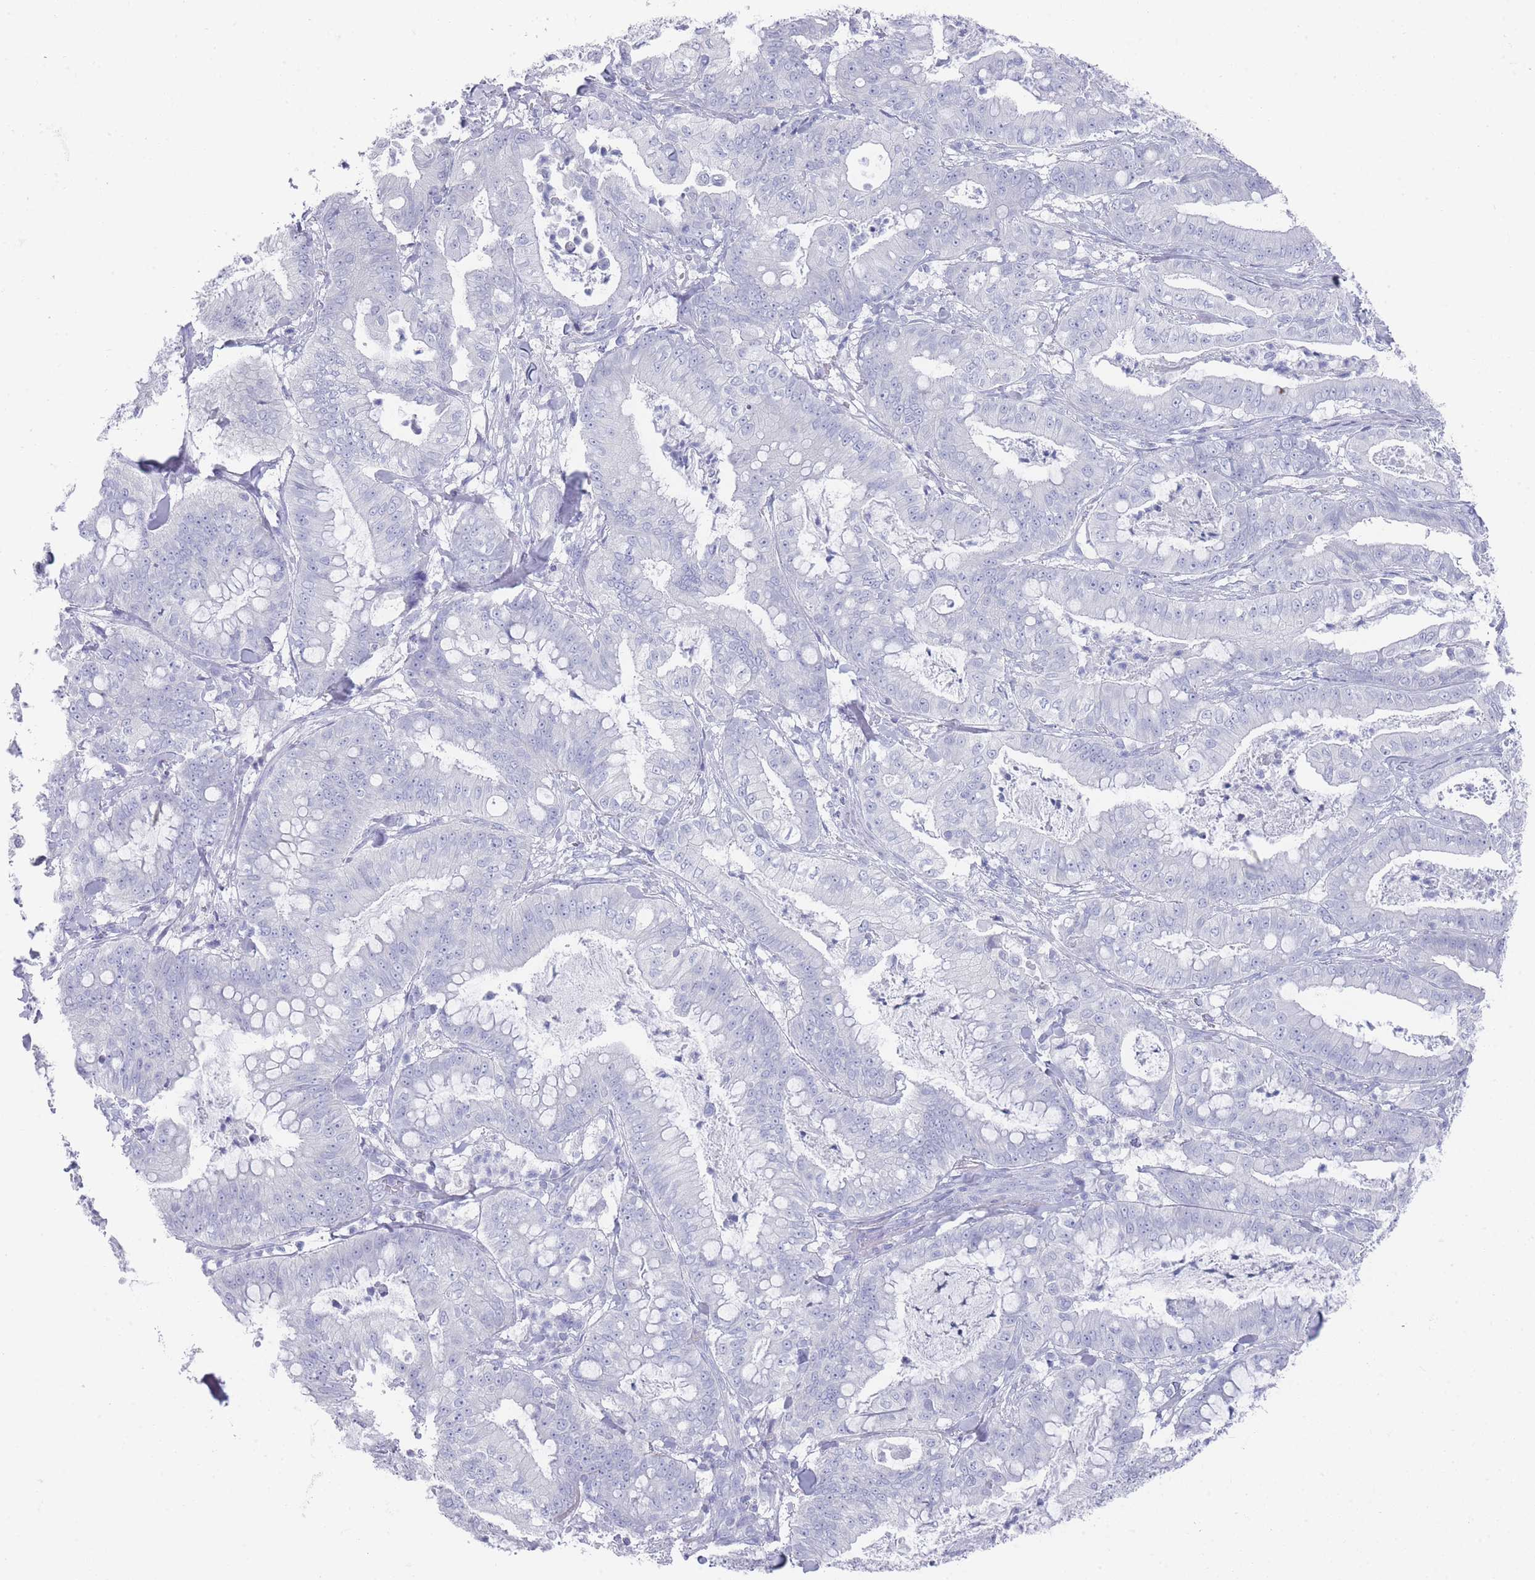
{"staining": {"intensity": "negative", "quantity": "none", "location": "none"}, "tissue": "pancreatic cancer", "cell_type": "Tumor cells", "image_type": "cancer", "snomed": [{"axis": "morphology", "description": "Adenocarcinoma, NOS"}, {"axis": "topography", "description": "Pancreas"}], "caption": "Immunohistochemistry (IHC) image of neoplastic tissue: human pancreatic adenocarcinoma stained with DAB displays no significant protein staining in tumor cells.", "gene": "RAB2B", "patient": {"sex": "male", "age": 71}}